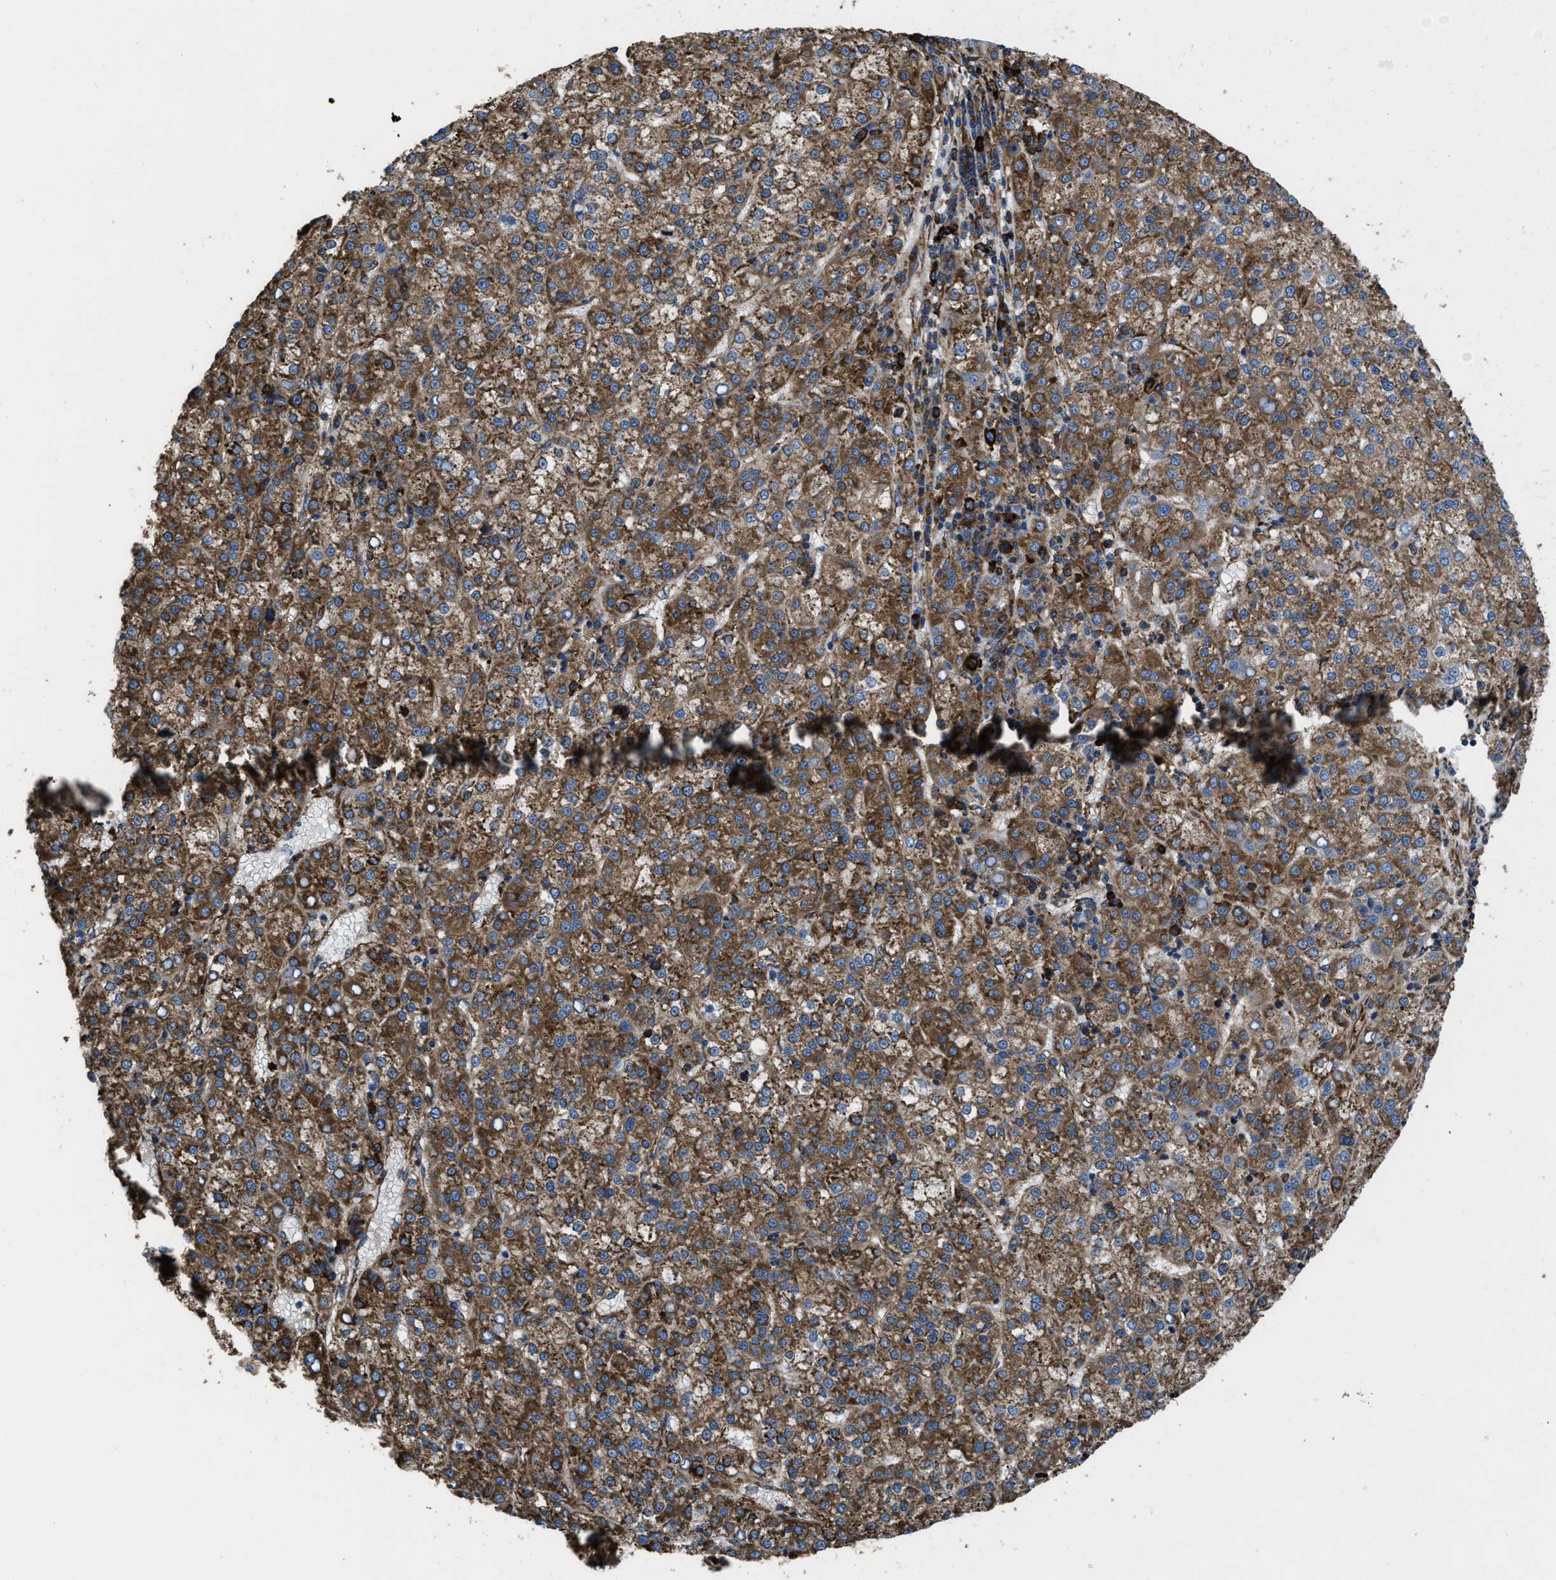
{"staining": {"intensity": "moderate", "quantity": ">75%", "location": "cytoplasmic/membranous"}, "tissue": "liver cancer", "cell_type": "Tumor cells", "image_type": "cancer", "snomed": [{"axis": "morphology", "description": "Carcinoma, Hepatocellular, NOS"}, {"axis": "topography", "description": "Liver"}], "caption": "The micrograph demonstrates immunohistochemical staining of liver cancer (hepatocellular carcinoma). There is moderate cytoplasmic/membranous positivity is present in approximately >75% of tumor cells. (brown staining indicates protein expression, while blue staining denotes nuclei).", "gene": "CAPRIN1", "patient": {"sex": "female", "age": 58}}